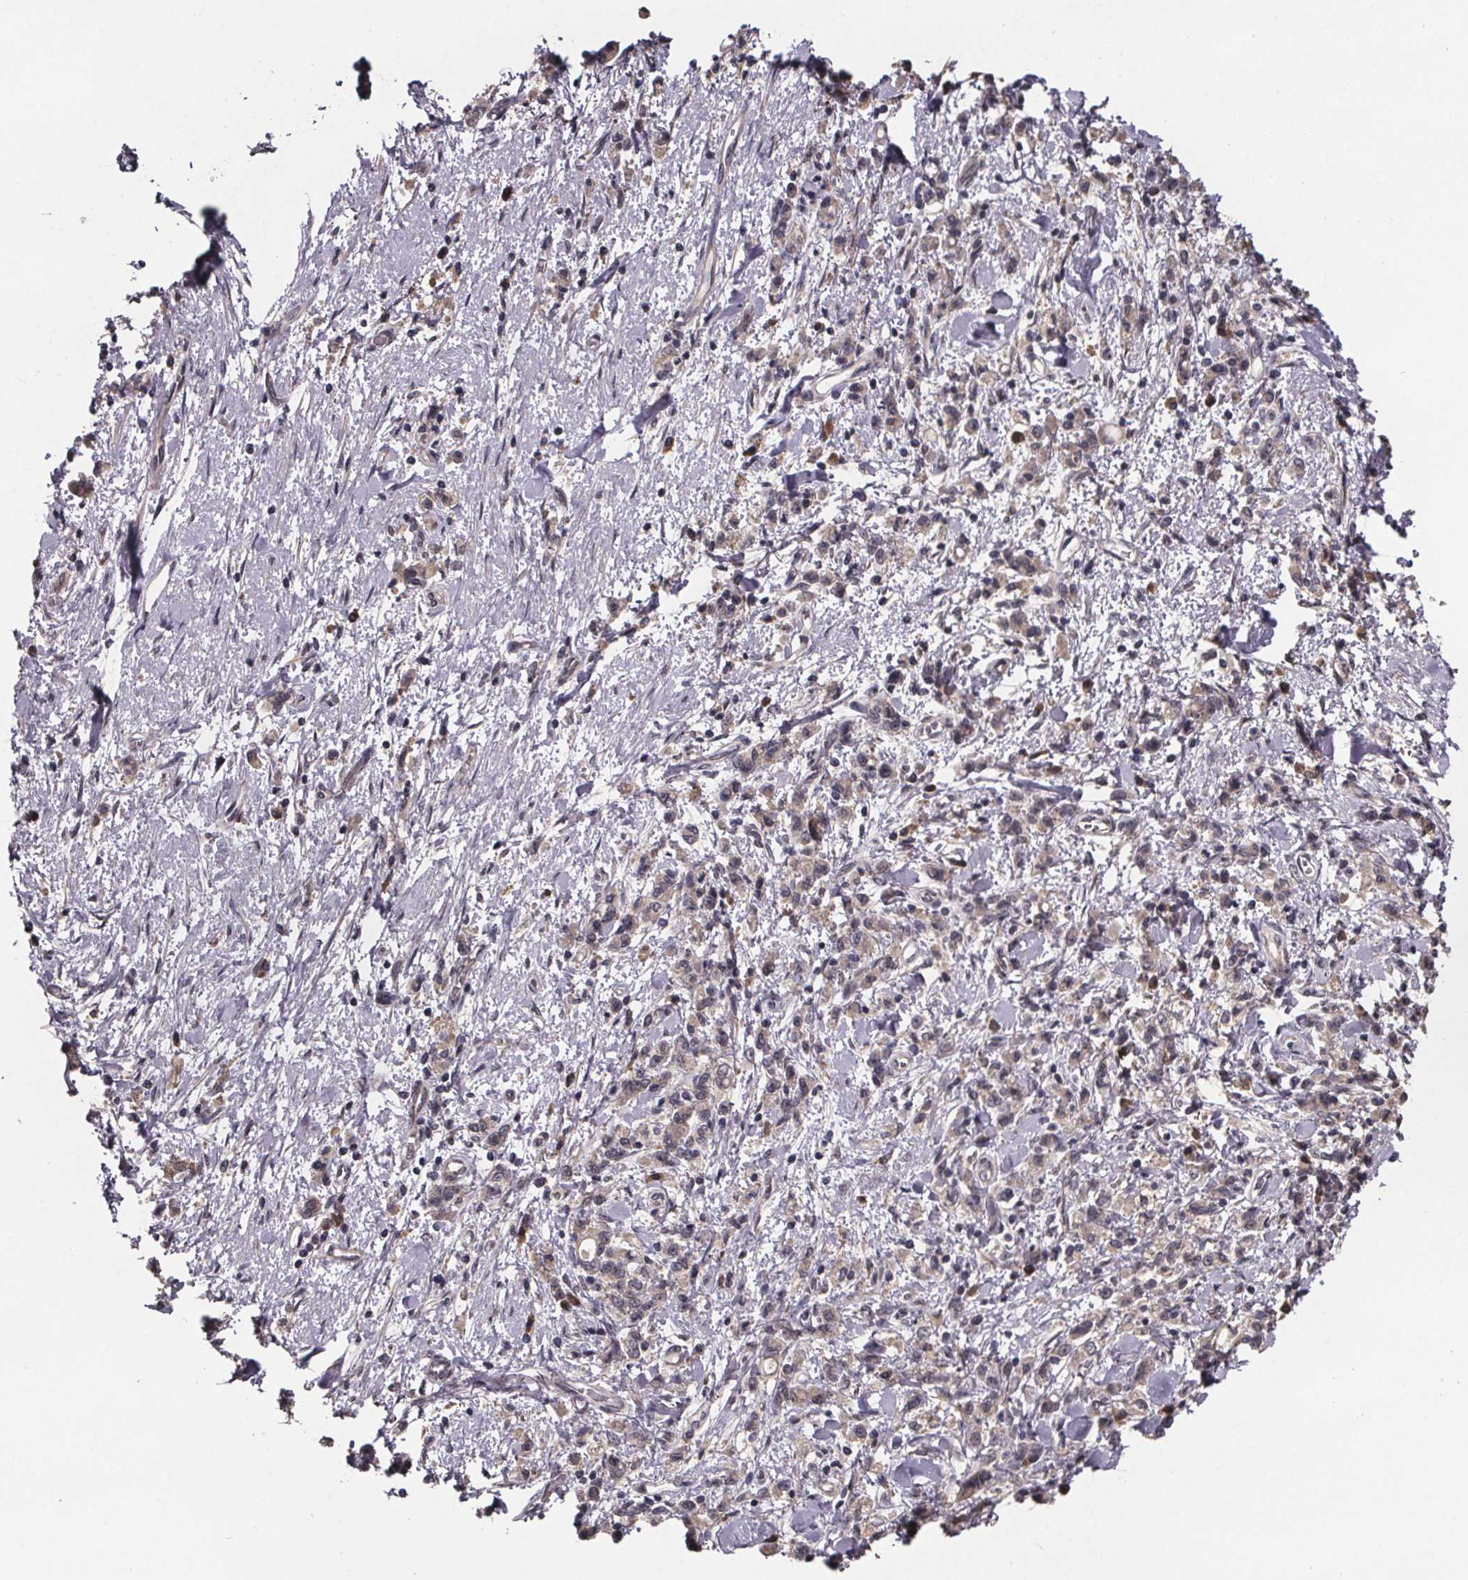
{"staining": {"intensity": "weak", "quantity": ">75%", "location": "cytoplasmic/membranous"}, "tissue": "stomach cancer", "cell_type": "Tumor cells", "image_type": "cancer", "snomed": [{"axis": "morphology", "description": "Adenocarcinoma, NOS"}, {"axis": "topography", "description": "Stomach"}], "caption": "Adenocarcinoma (stomach) stained with a brown dye displays weak cytoplasmic/membranous positive staining in approximately >75% of tumor cells.", "gene": "SAT1", "patient": {"sex": "male", "age": 77}}